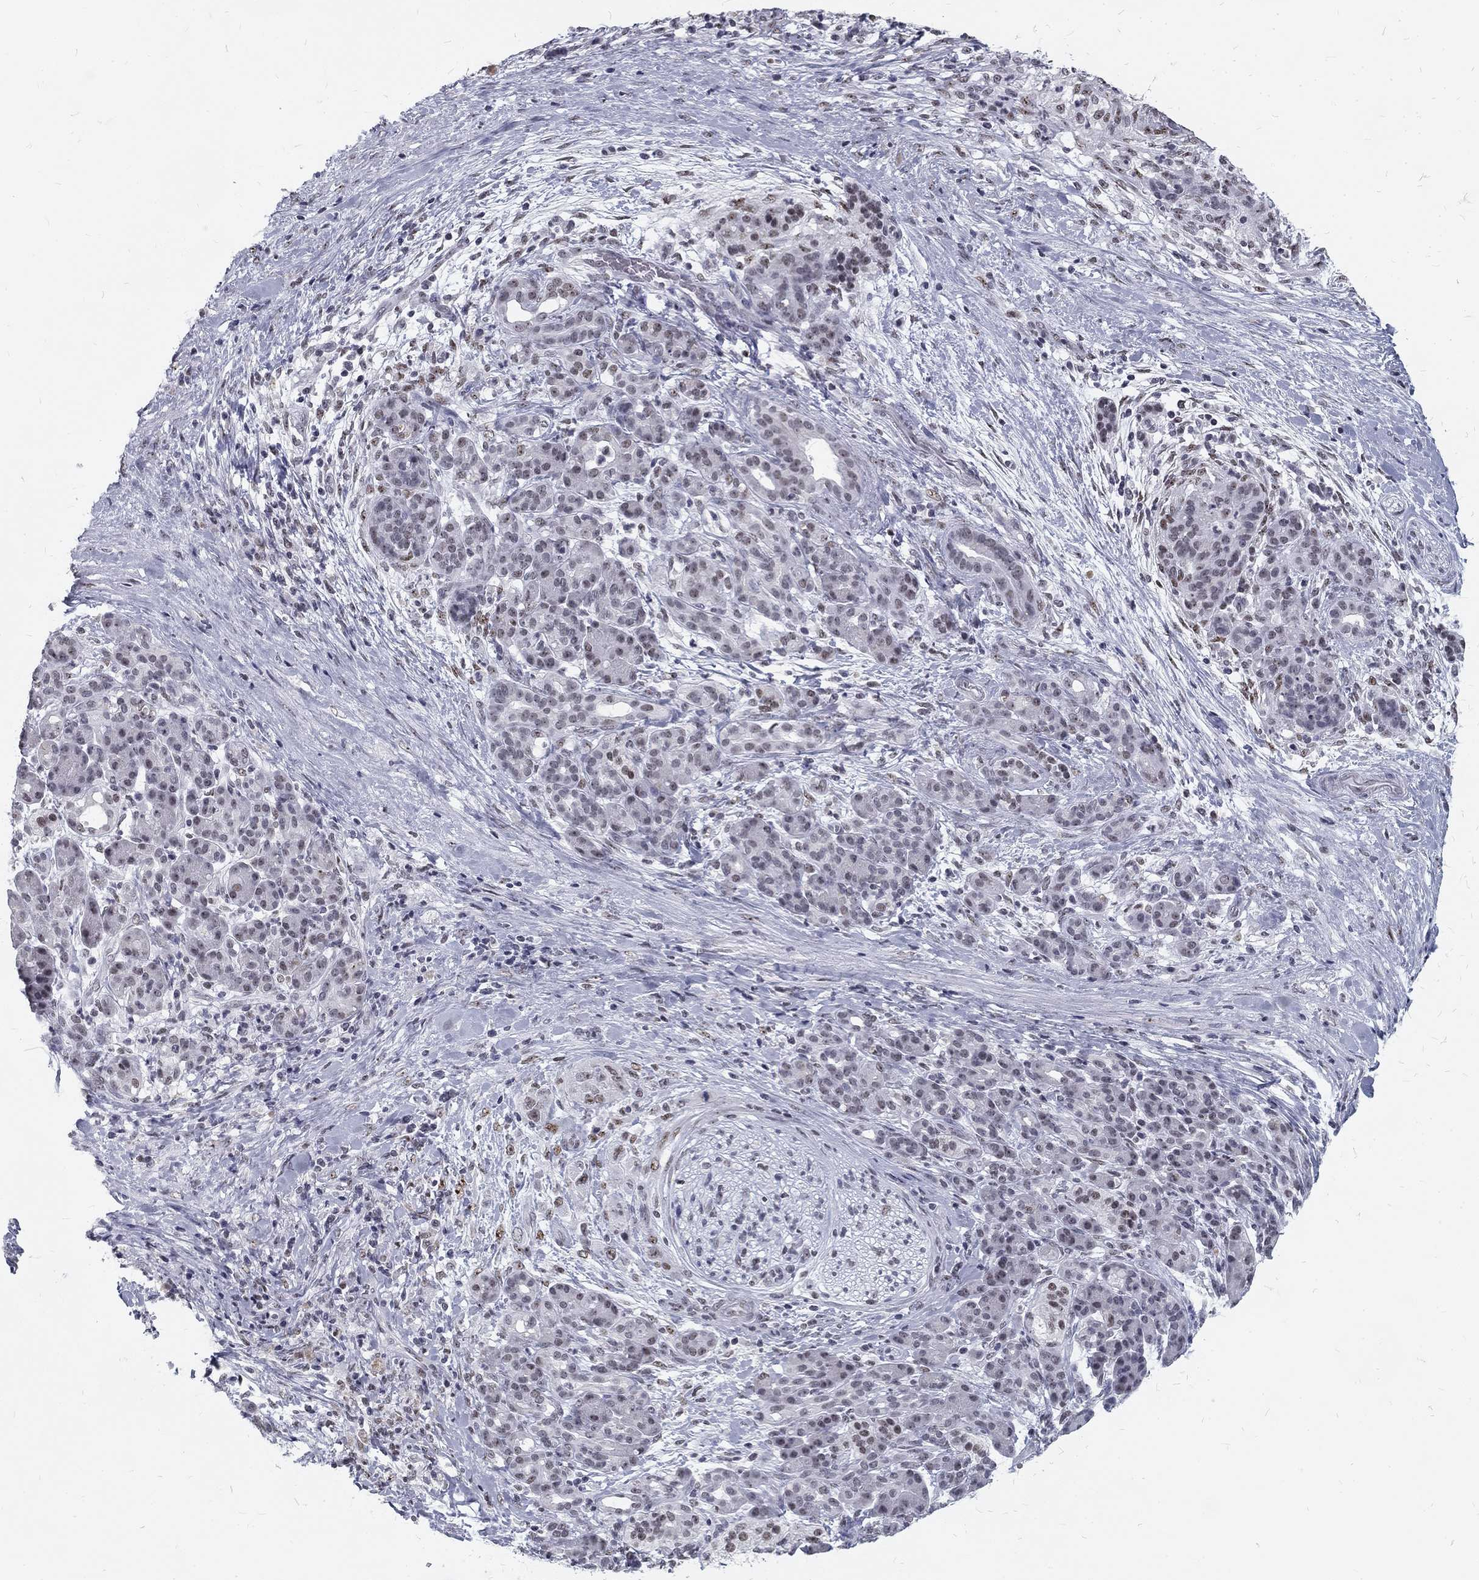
{"staining": {"intensity": "negative", "quantity": "none", "location": "none"}, "tissue": "pancreatic cancer", "cell_type": "Tumor cells", "image_type": "cancer", "snomed": [{"axis": "morphology", "description": "Adenocarcinoma, NOS"}, {"axis": "topography", "description": "Pancreas"}], "caption": "A high-resolution micrograph shows immunohistochemistry staining of pancreatic cancer (adenocarcinoma), which exhibits no significant staining in tumor cells.", "gene": "SNORC", "patient": {"sex": "male", "age": 44}}